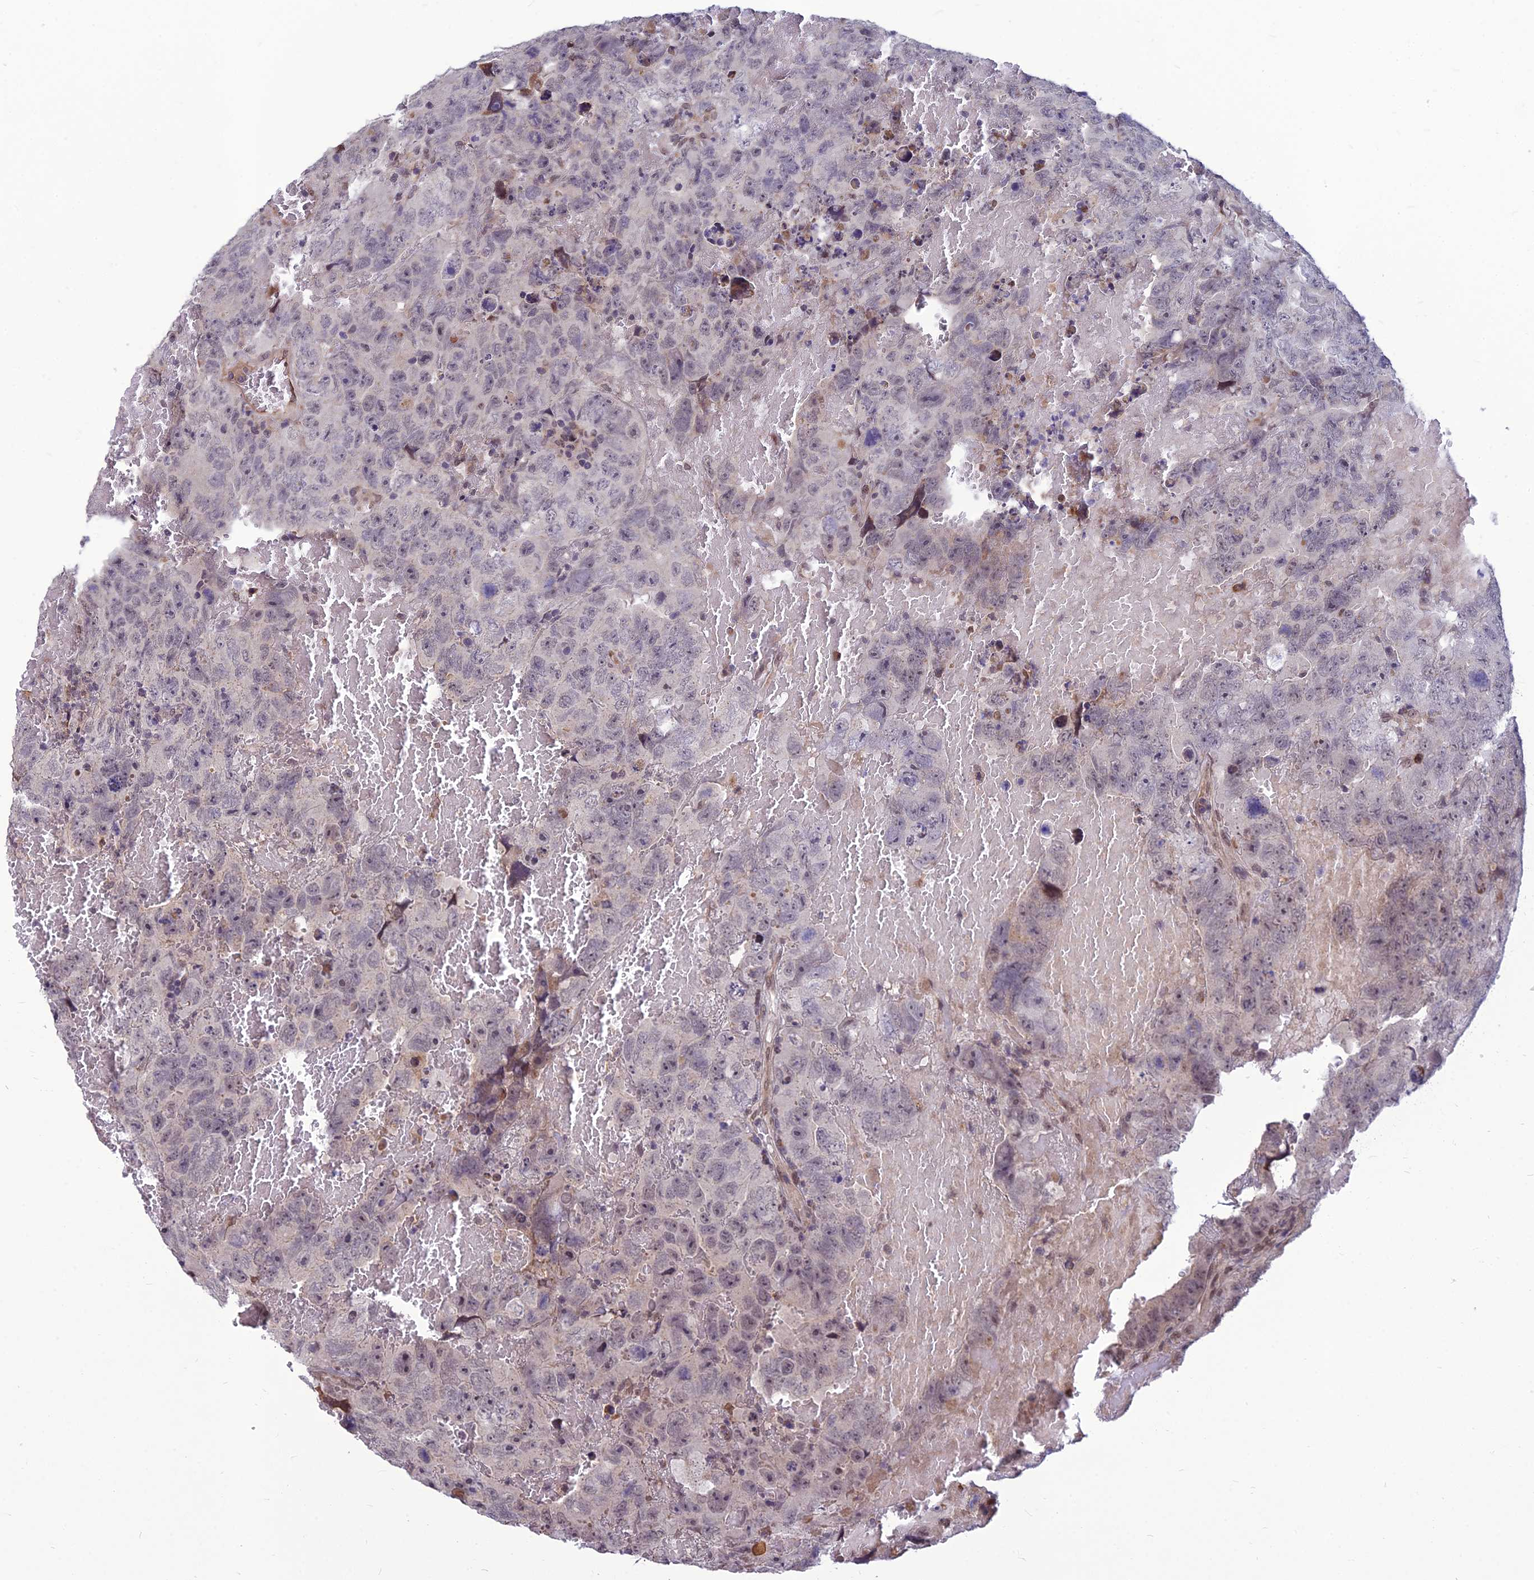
{"staining": {"intensity": "weak", "quantity": "<25%", "location": "nuclear"}, "tissue": "testis cancer", "cell_type": "Tumor cells", "image_type": "cancer", "snomed": [{"axis": "morphology", "description": "Carcinoma, Embryonal, NOS"}, {"axis": "topography", "description": "Testis"}], "caption": "Protein analysis of testis cancer exhibits no significant expression in tumor cells.", "gene": "FBRS", "patient": {"sex": "male", "age": 45}}